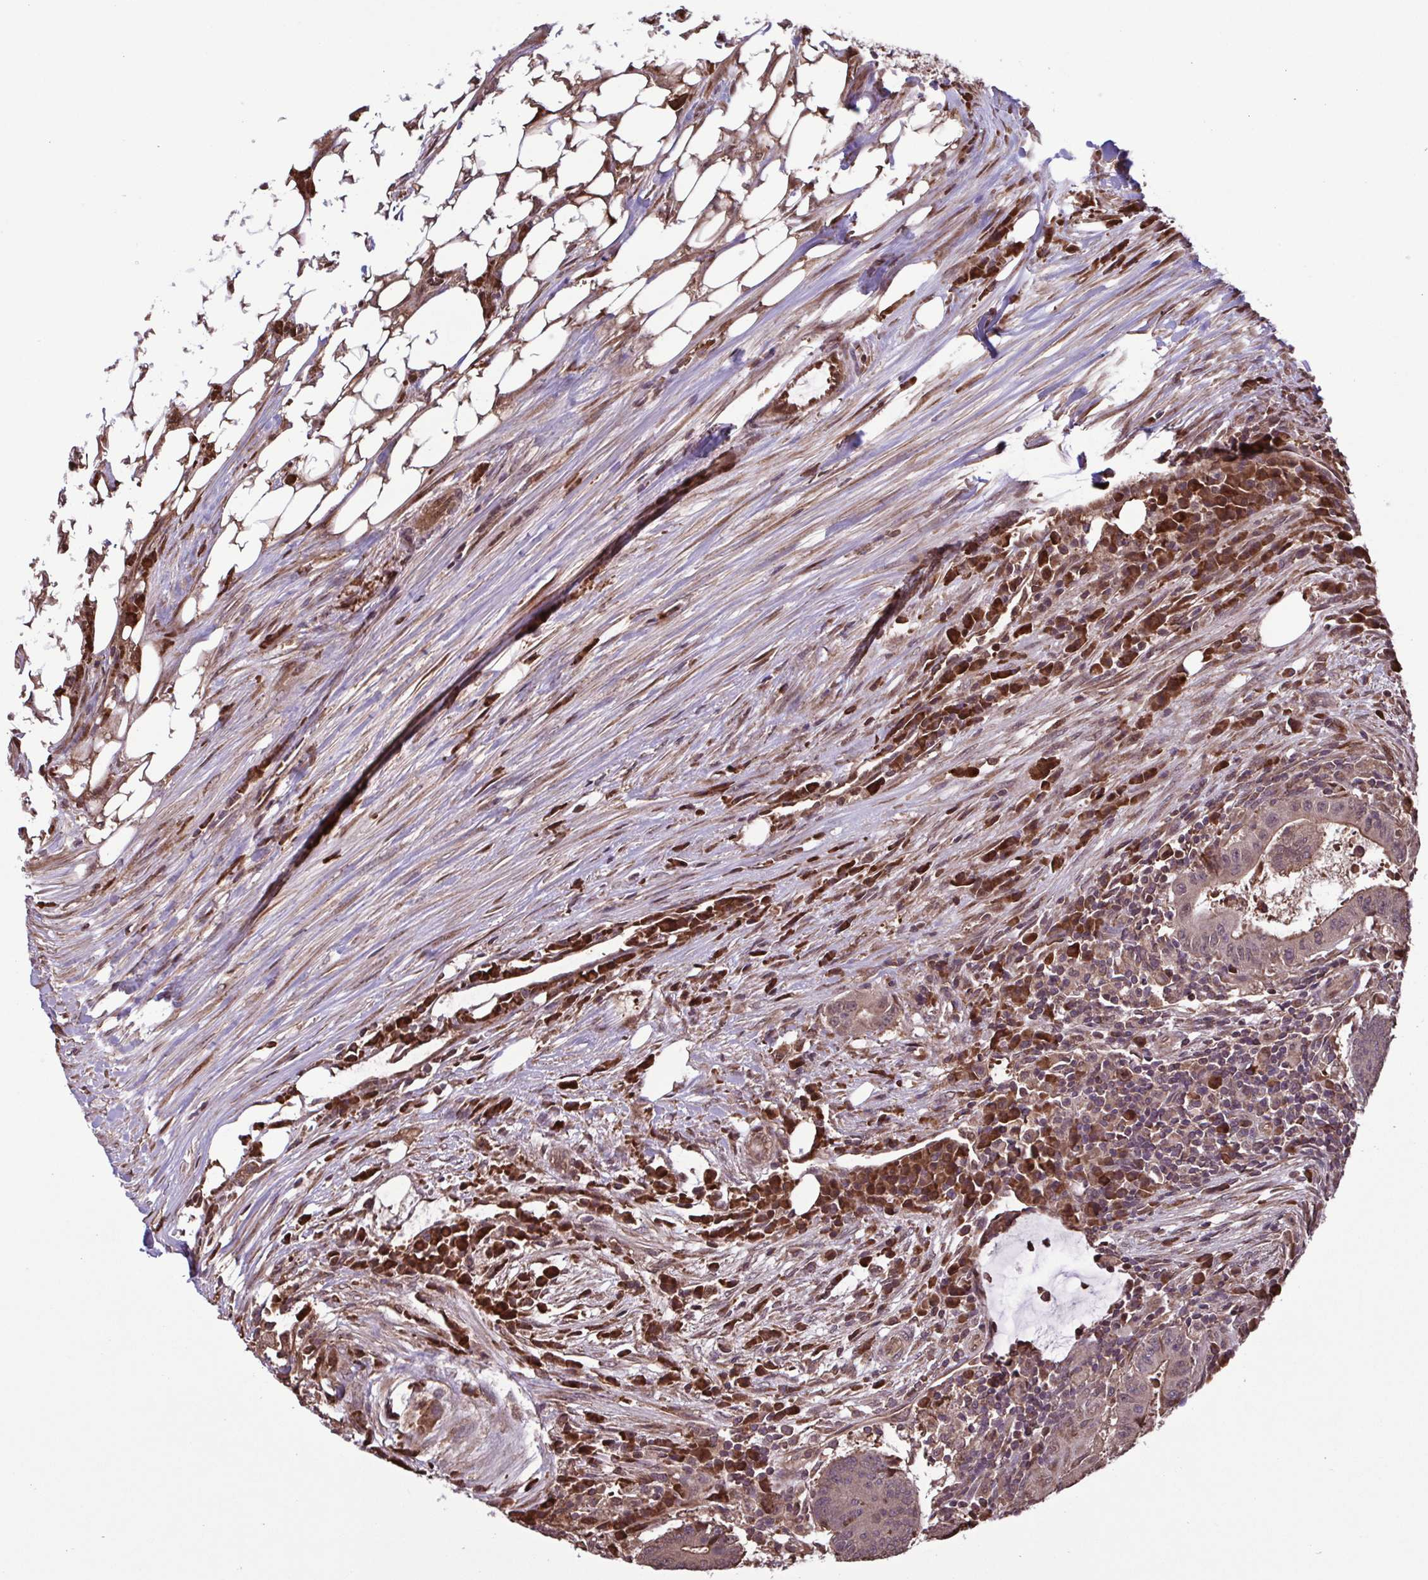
{"staining": {"intensity": "weak", "quantity": ">75%", "location": "cytoplasmic/membranous"}, "tissue": "colorectal cancer", "cell_type": "Tumor cells", "image_type": "cancer", "snomed": [{"axis": "morphology", "description": "Adenocarcinoma, NOS"}, {"axis": "topography", "description": "Colon"}], "caption": "Immunohistochemical staining of colorectal cancer (adenocarcinoma) shows low levels of weak cytoplasmic/membranous expression in approximately >75% of tumor cells. The protein is stained brown, and the nuclei are stained in blue (DAB (3,3'-diaminobenzidine) IHC with brightfield microscopy, high magnification).", "gene": "SEC63", "patient": {"sex": "female", "age": 43}}